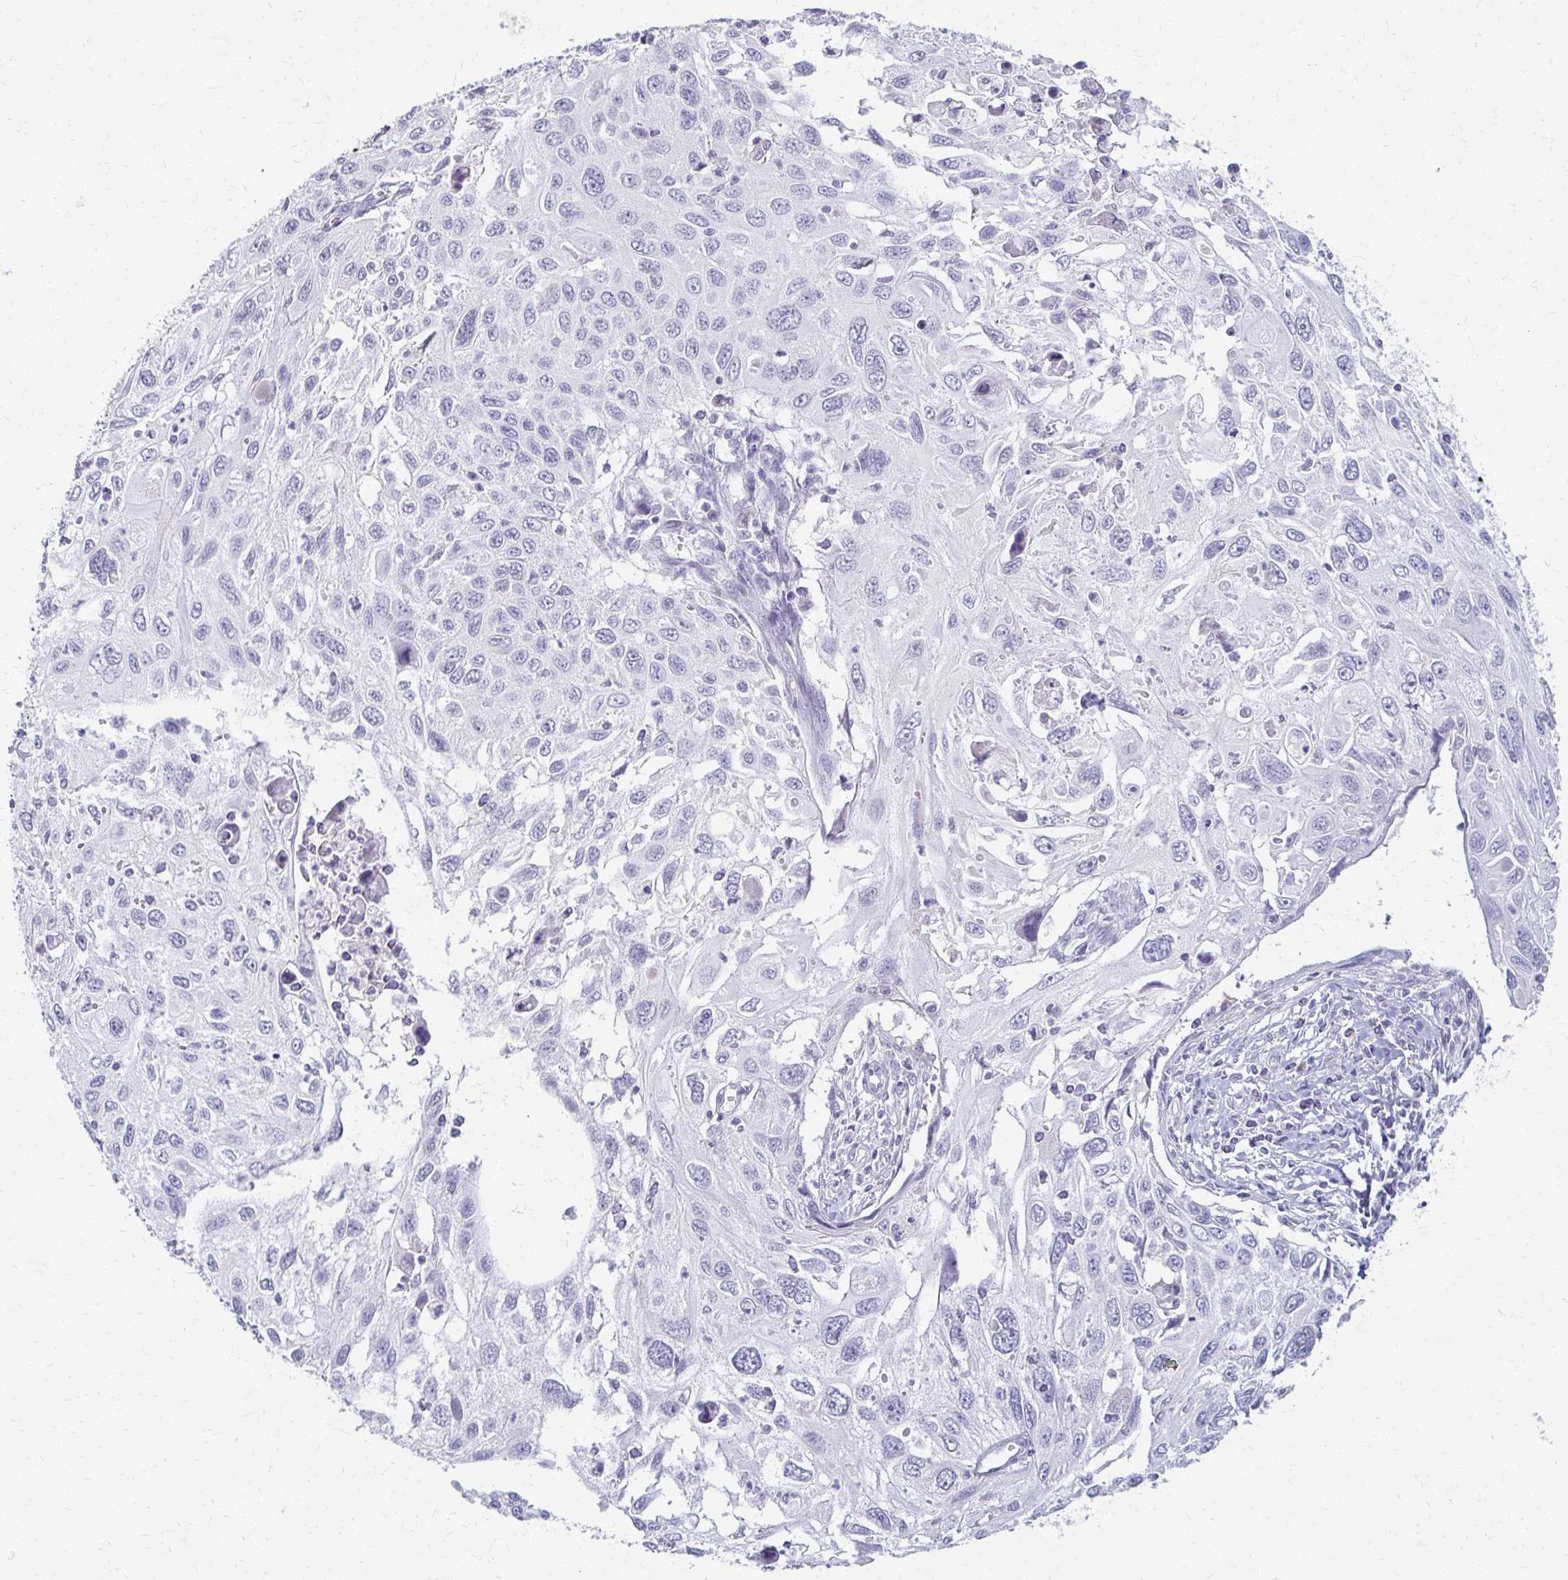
{"staining": {"intensity": "negative", "quantity": "none", "location": "none"}, "tissue": "cervical cancer", "cell_type": "Tumor cells", "image_type": "cancer", "snomed": [{"axis": "morphology", "description": "Squamous cell carcinoma, NOS"}, {"axis": "topography", "description": "Cervix"}], "caption": "This is an immunohistochemistry photomicrograph of cervical cancer. There is no positivity in tumor cells.", "gene": "FCGR2B", "patient": {"sex": "female", "age": 70}}